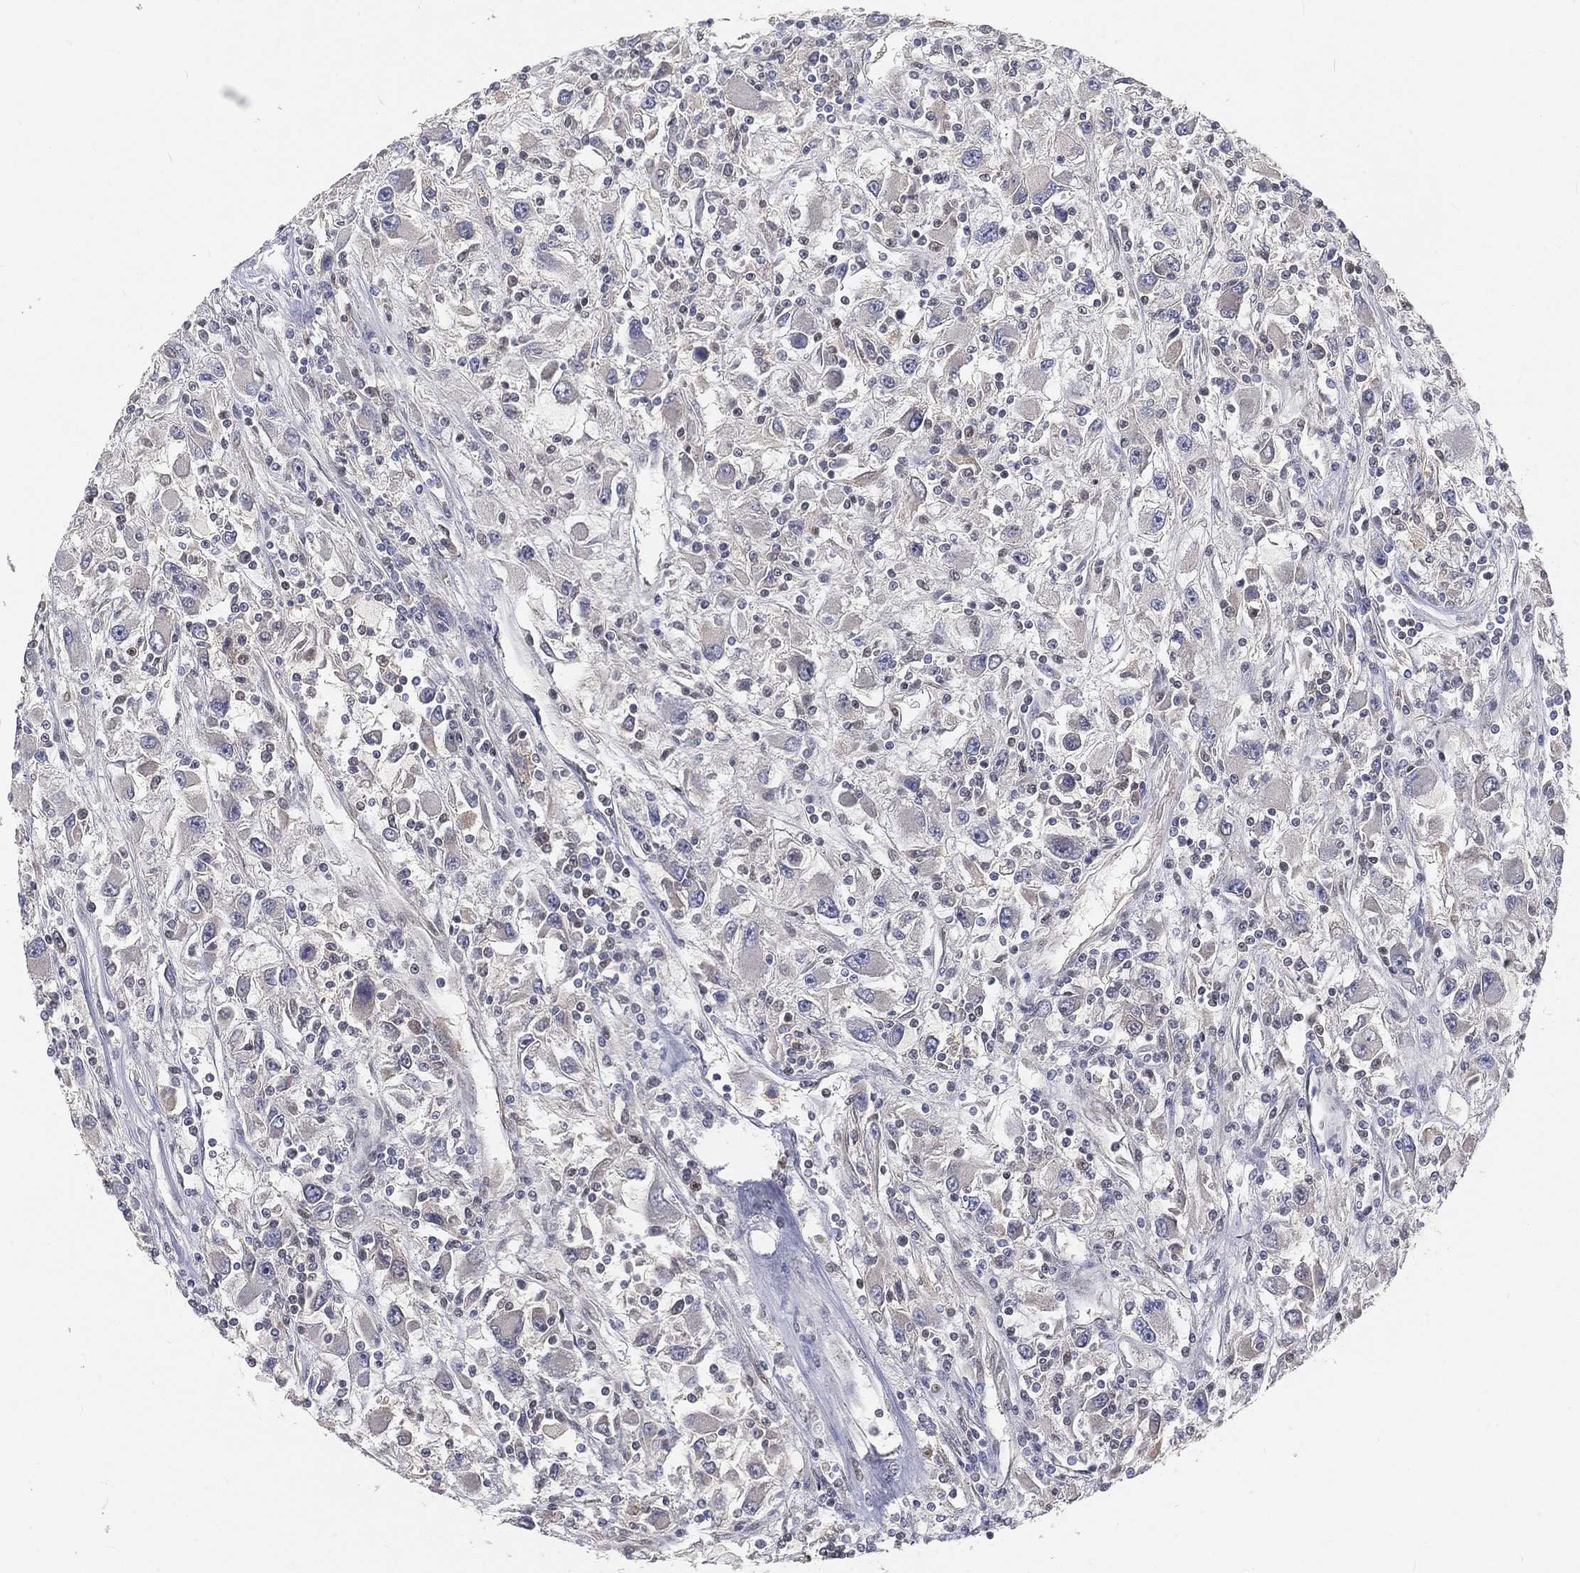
{"staining": {"intensity": "negative", "quantity": "none", "location": "none"}, "tissue": "renal cancer", "cell_type": "Tumor cells", "image_type": "cancer", "snomed": [{"axis": "morphology", "description": "Adenocarcinoma, NOS"}, {"axis": "topography", "description": "Kidney"}], "caption": "IHC micrograph of human renal cancer (adenocarcinoma) stained for a protein (brown), which shows no expression in tumor cells.", "gene": "CRTC3", "patient": {"sex": "female", "age": 67}}